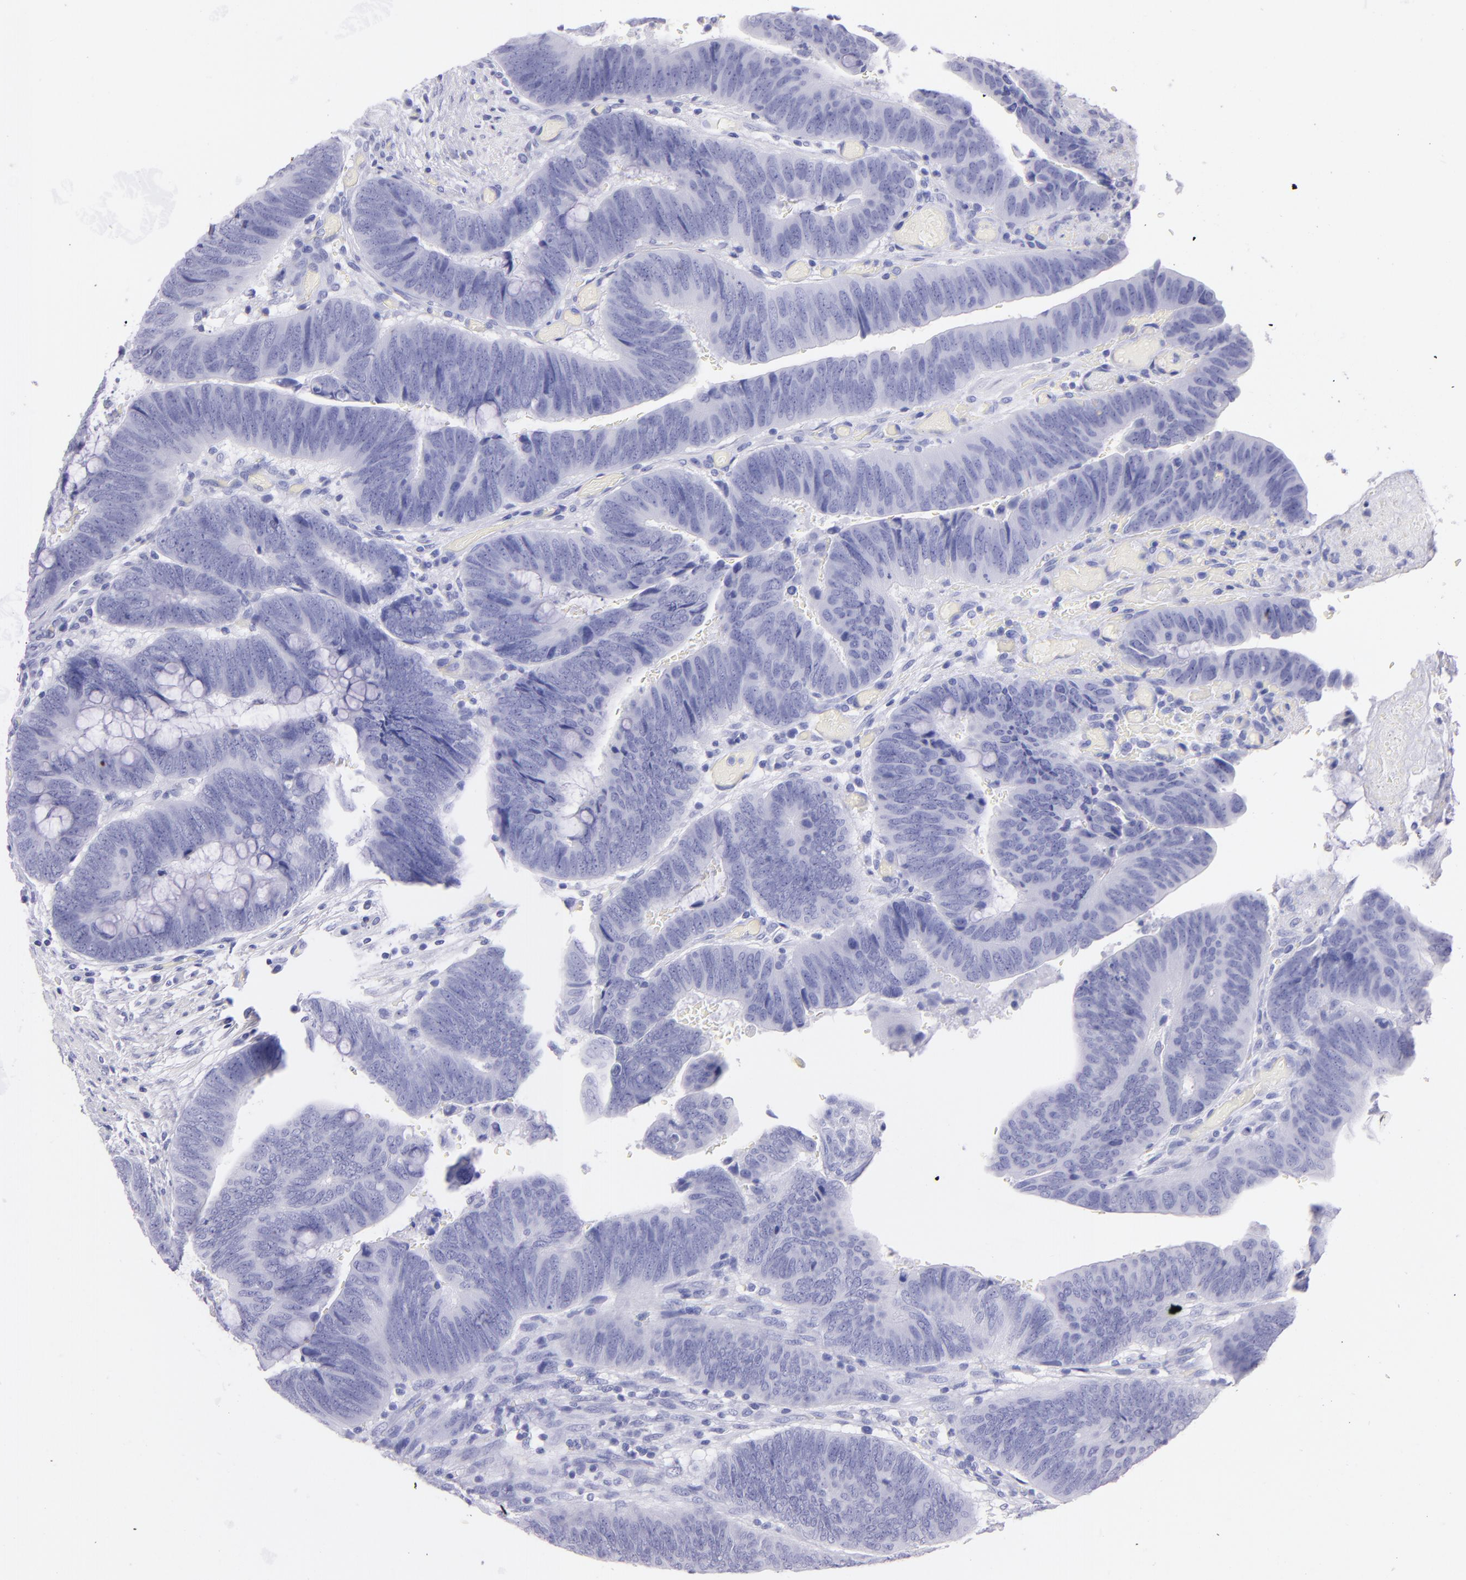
{"staining": {"intensity": "negative", "quantity": "none", "location": "none"}, "tissue": "colorectal cancer", "cell_type": "Tumor cells", "image_type": "cancer", "snomed": [{"axis": "morphology", "description": "Normal tissue, NOS"}, {"axis": "morphology", "description": "Adenocarcinoma, NOS"}, {"axis": "topography", "description": "Rectum"}], "caption": "The immunohistochemistry (IHC) image has no significant expression in tumor cells of colorectal cancer tissue.", "gene": "UCHL1", "patient": {"sex": "male", "age": 92}}